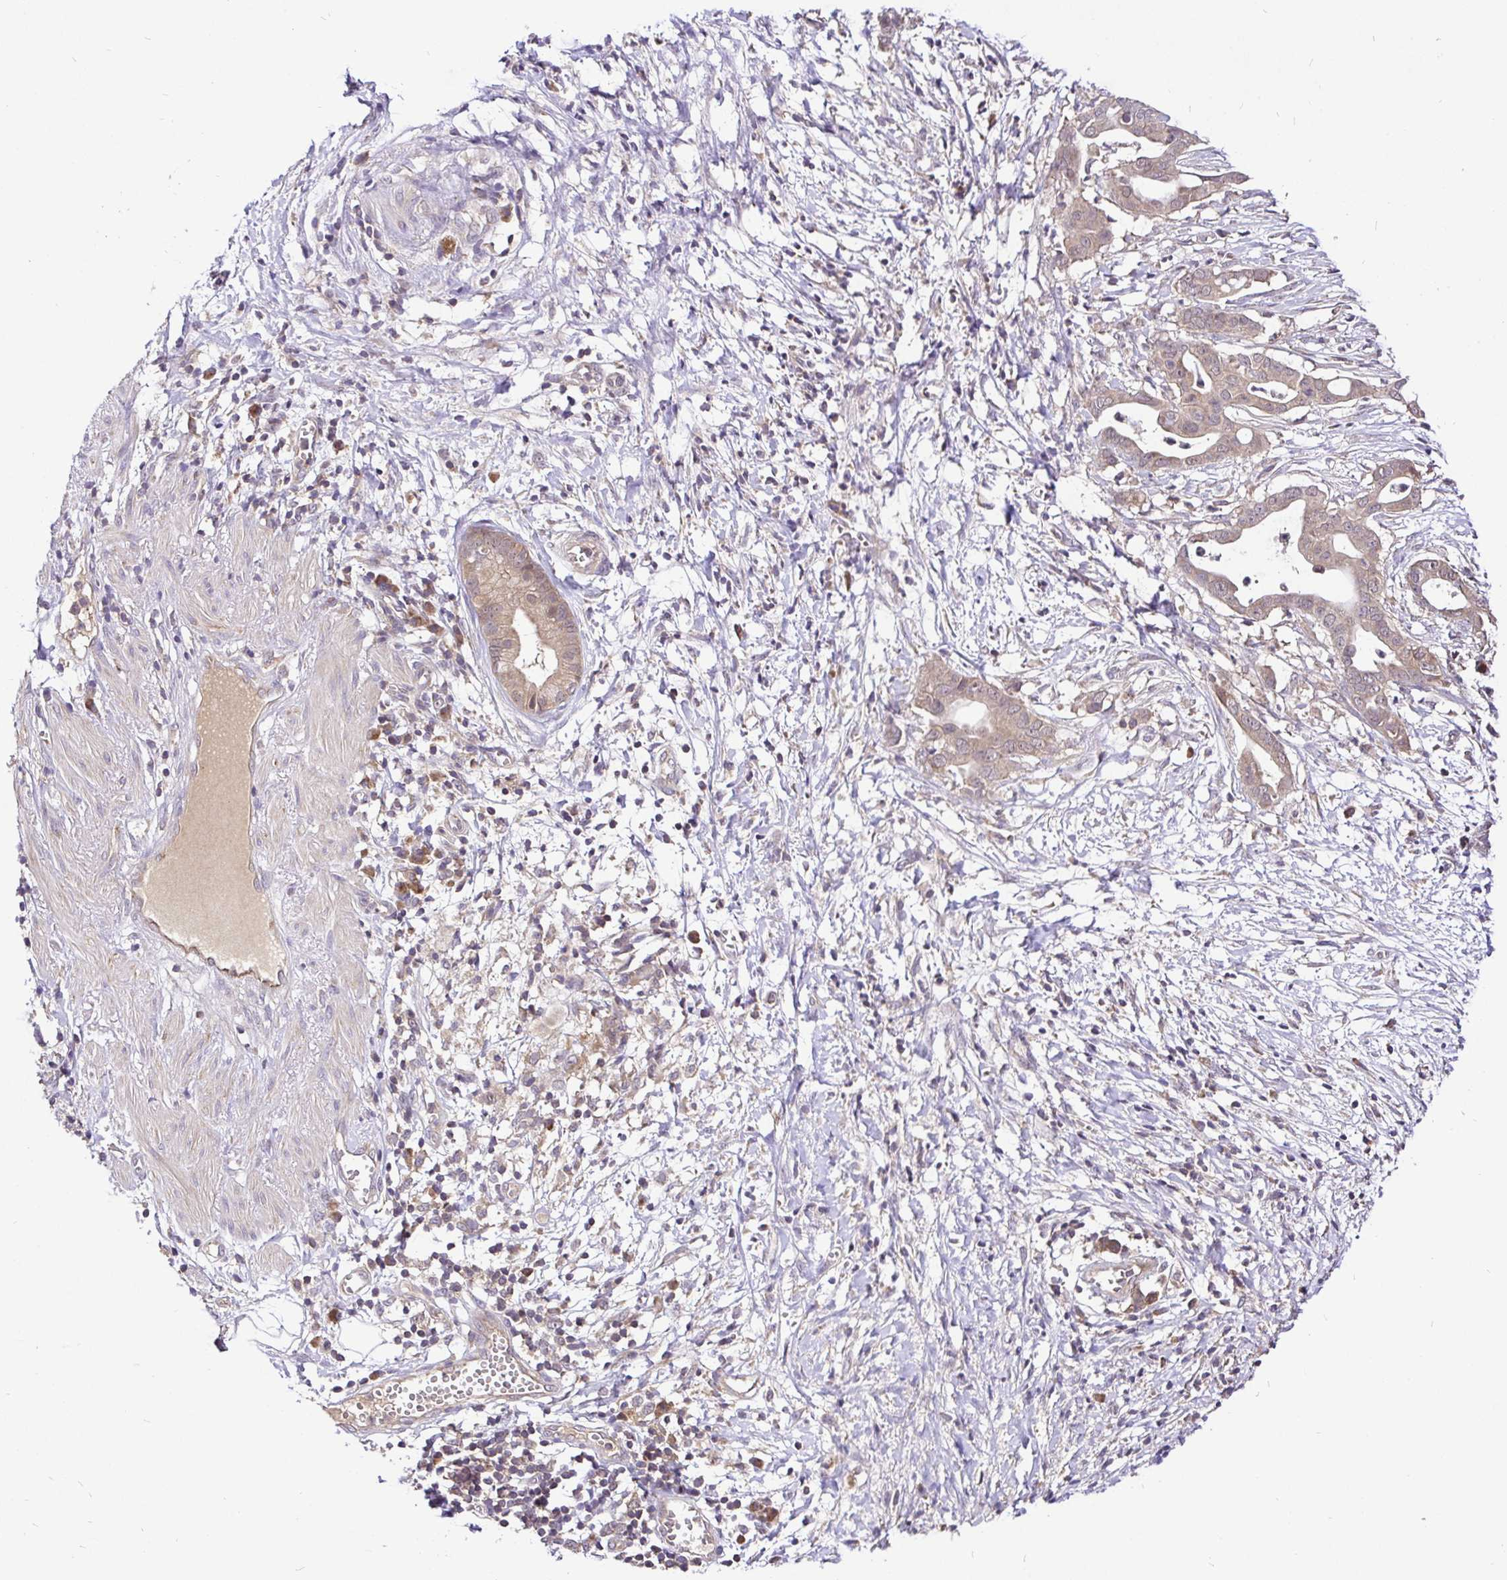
{"staining": {"intensity": "weak", "quantity": ">75%", "location": "cytoplasmic/membranous,nuclear"}, "tissue": "pancreatic cancer", "cell_type": "Tumor cells", "image_type": "cancer", "snomed": [{"axis": "morphology", "description": "Adenocarcinoma, NOS"}, {"axis": "topography", "description": "Pancreas"}], "caption": "About >75% of tumor cells in pancreatic cancer (adenocarcinoma) display weak cytoplasmic/membranous and nuclear protein staining as visualized by brown immunohistochemical staining.", "gene": "UBE2M", "patient": {"sex": "male", "age": 61}}